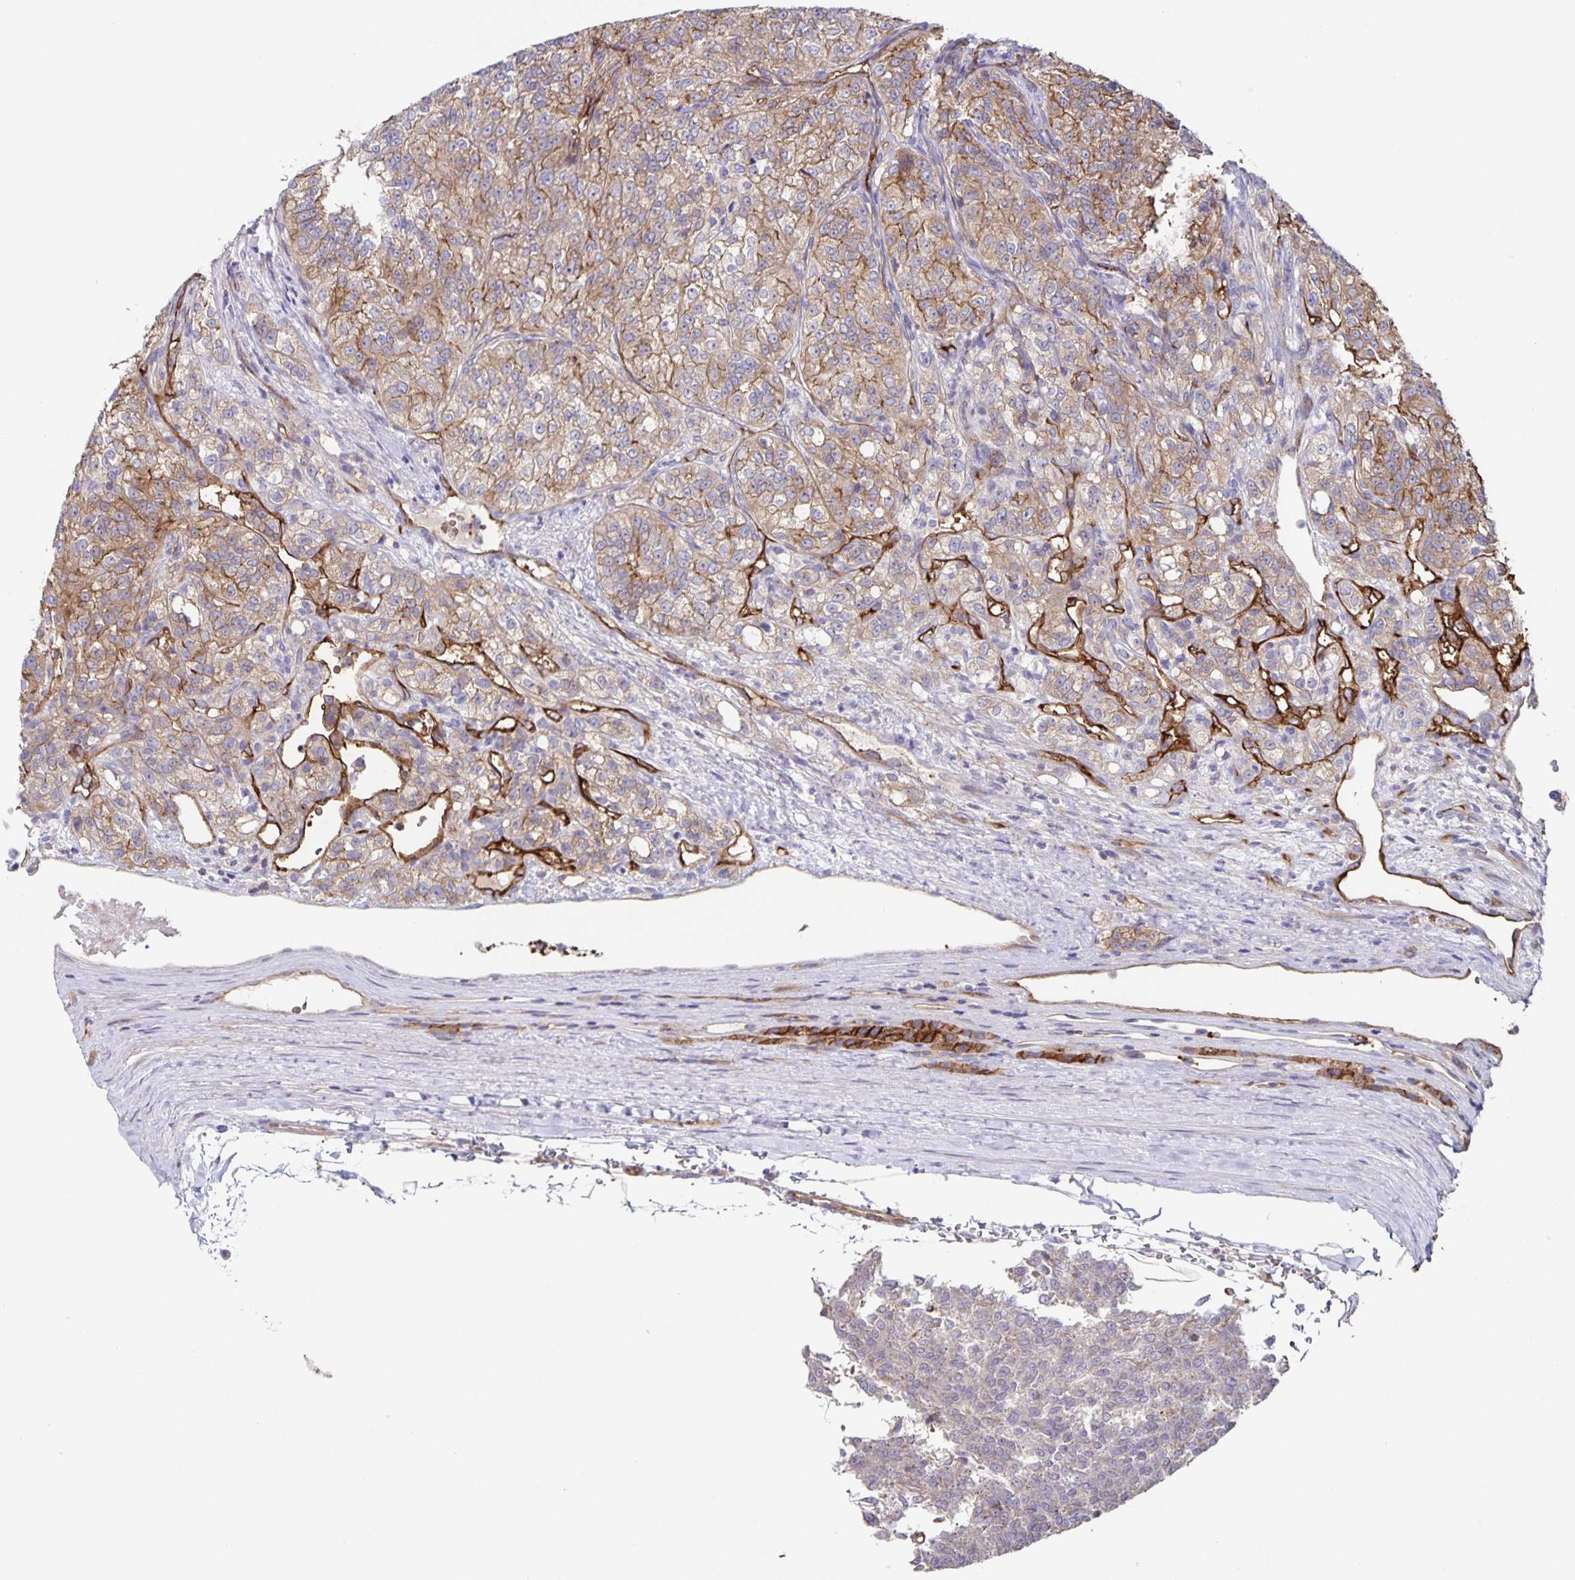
{"staining": {"intensity": "weak", "quantity": ">75%", "location": "cytoplasmic/membranous"}, "tissue": "renal cancer", "cell_type": "Tumor cells", "image_type": "cancer", "snomed": [{"axis": "morphology", "description": "Adenocarcinoma, NOS"}, {"axis": "topography", "description": "Kidney"}], "caption": "A brown stain labels weak cytoplasmic/membranous expression of a protein in adenocarcinoma (renal) tumor cells. (brown staining indicates protein expression, while blue staining denotes nuclei).", "gene": "ITGA2", "patient": {"sex": "female", "age": 63}}